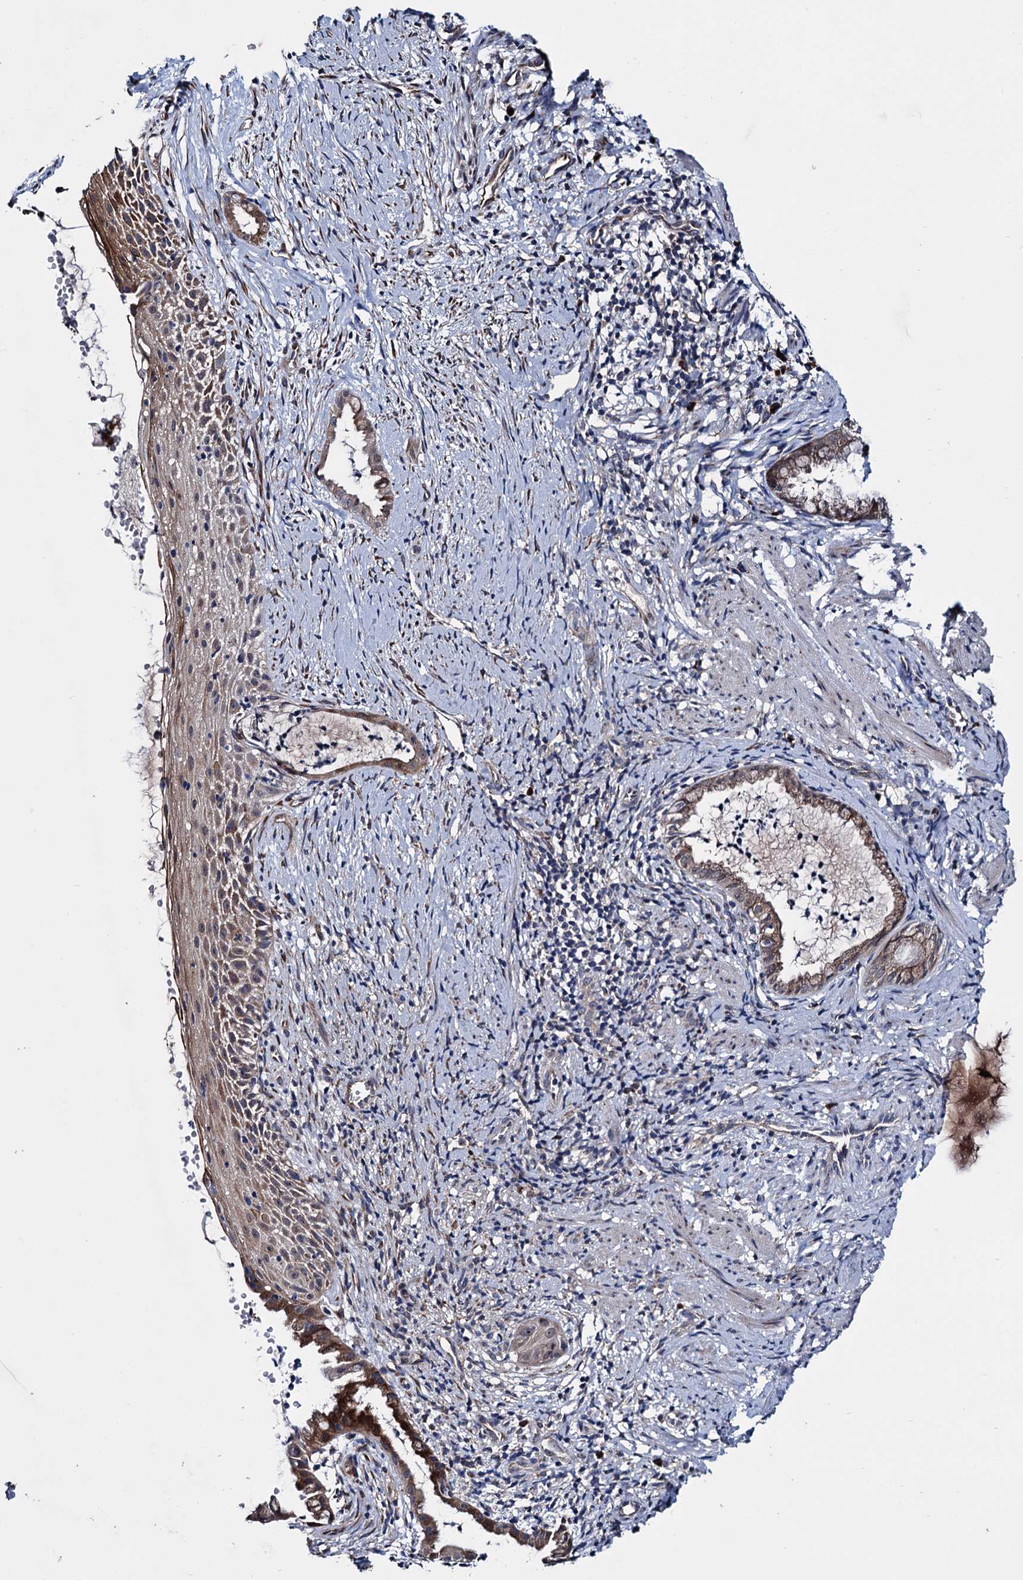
{"staining": {"intensity": "strong", "quantity": ">75%", "location": "cytoplasmic/membranous"}, "tissue": "cervix", "cell_type": "Glandular cells", "image_type": "normal", "snomed": [{"axis": "morphology", "description": "Normal tissue, NOS"}, {"axis": "topography", "description": "Cervix"}], "caption": "Immunohistochemical staining of normal cervix reveals high levels of strong cytoplasmic/membranous staining in about >75% of glandular cells. The protein is stained brown, and the nuclei are stained in blue (DAB (3,3'-diaminobenzidine) IHC with brightfield microscopy, high magnification).", "gene": "EYA4", "patient": {"sex": "female", "age": 36}}